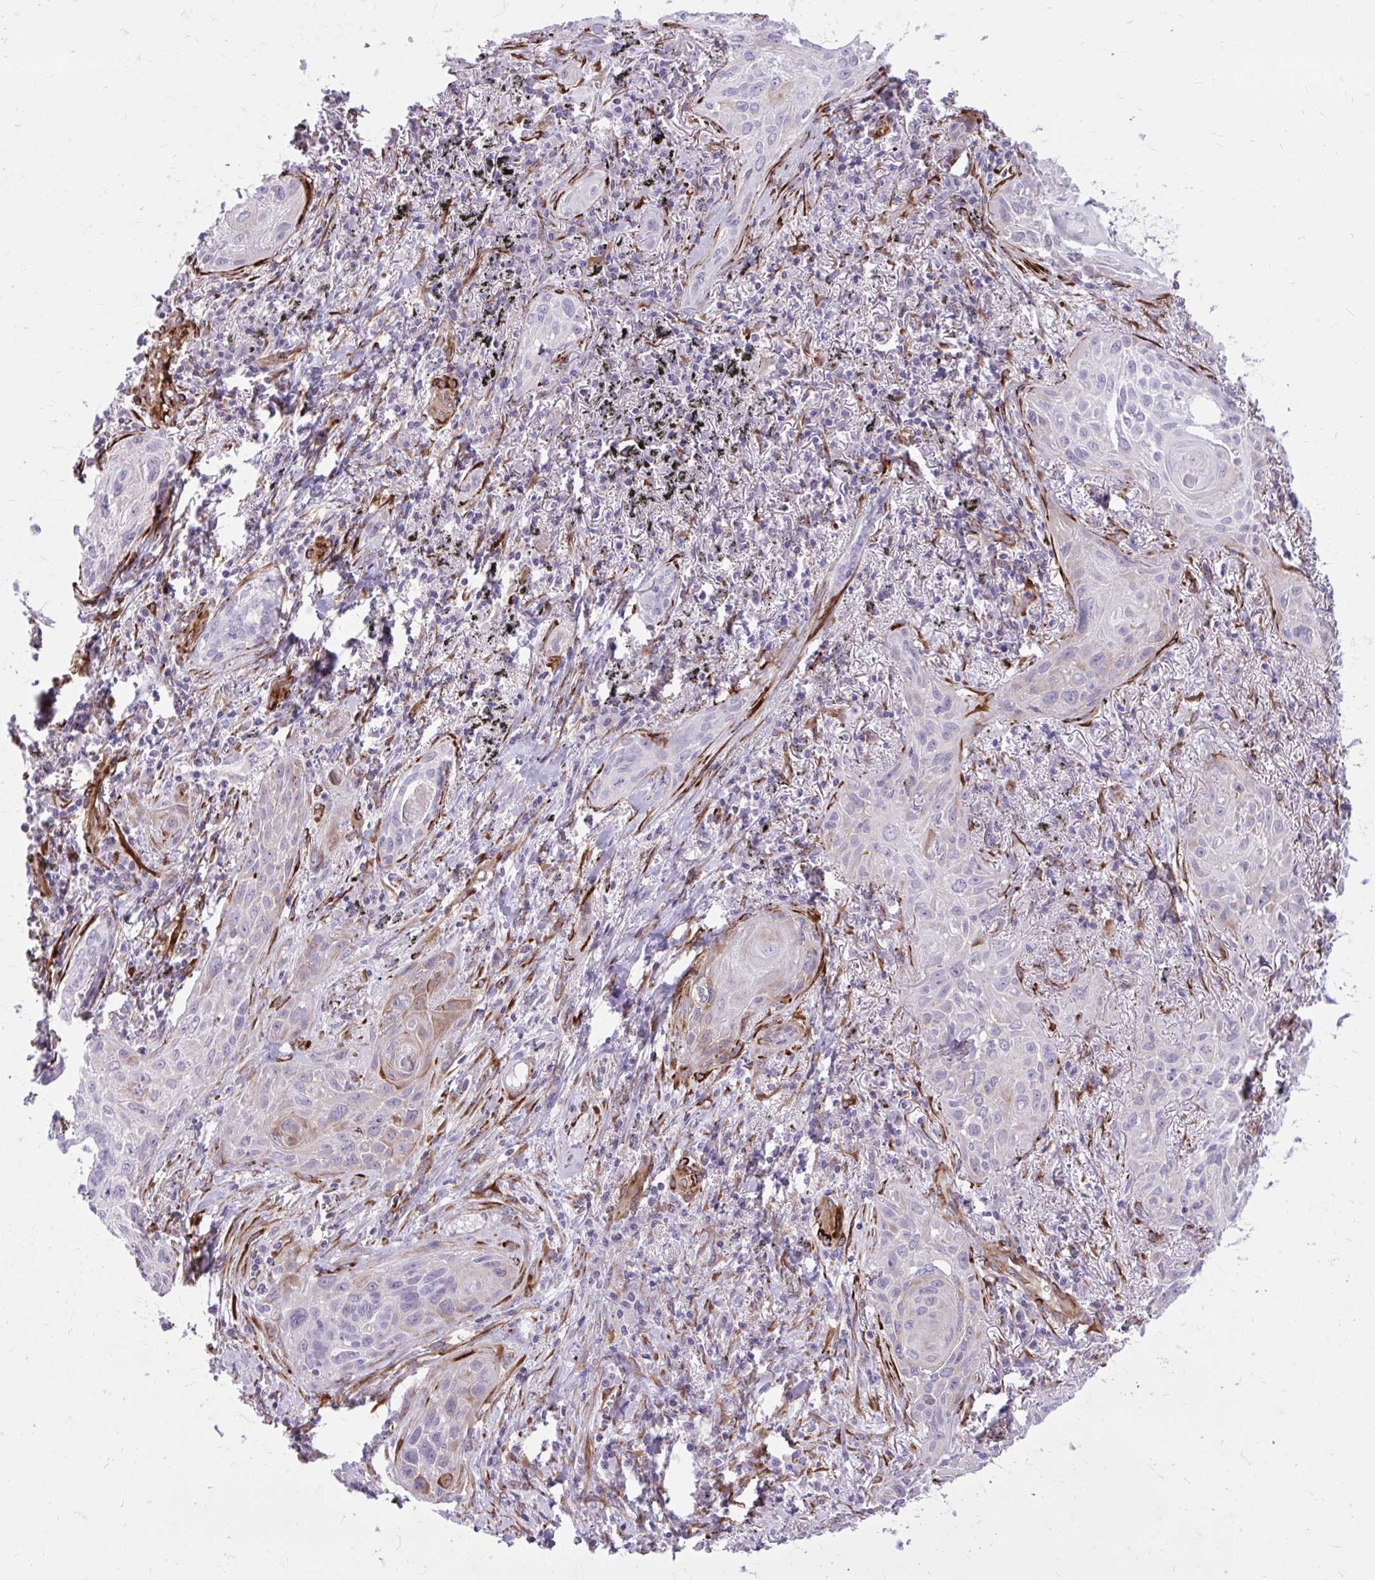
{"staining": {"intensity": "moderate", "quantity": "<25%", "location": "cytoplasmic/membranous"}, "tissue": "lung cancer", "cell_type": "Tumor cells", "image_type": "cancer", "snomed": [{"axis": "morphology", "description": "Squamous cell carcinoma, NOS"}, {"axis": "topography", "description": "Lung"}], "caption": "Immunohistochemistry (DAB (3,3'-diaminobenzidine)) staining of lung cancer (squamous cell carcinoma) reveals moderate cytoplasmic/membranous protein positivity in approximately <25% of tumor cells. (IHC, brightfield microscopy, high magnification).", "gene": "BEND5", "patient": {"sex": "male", "age": 79}}